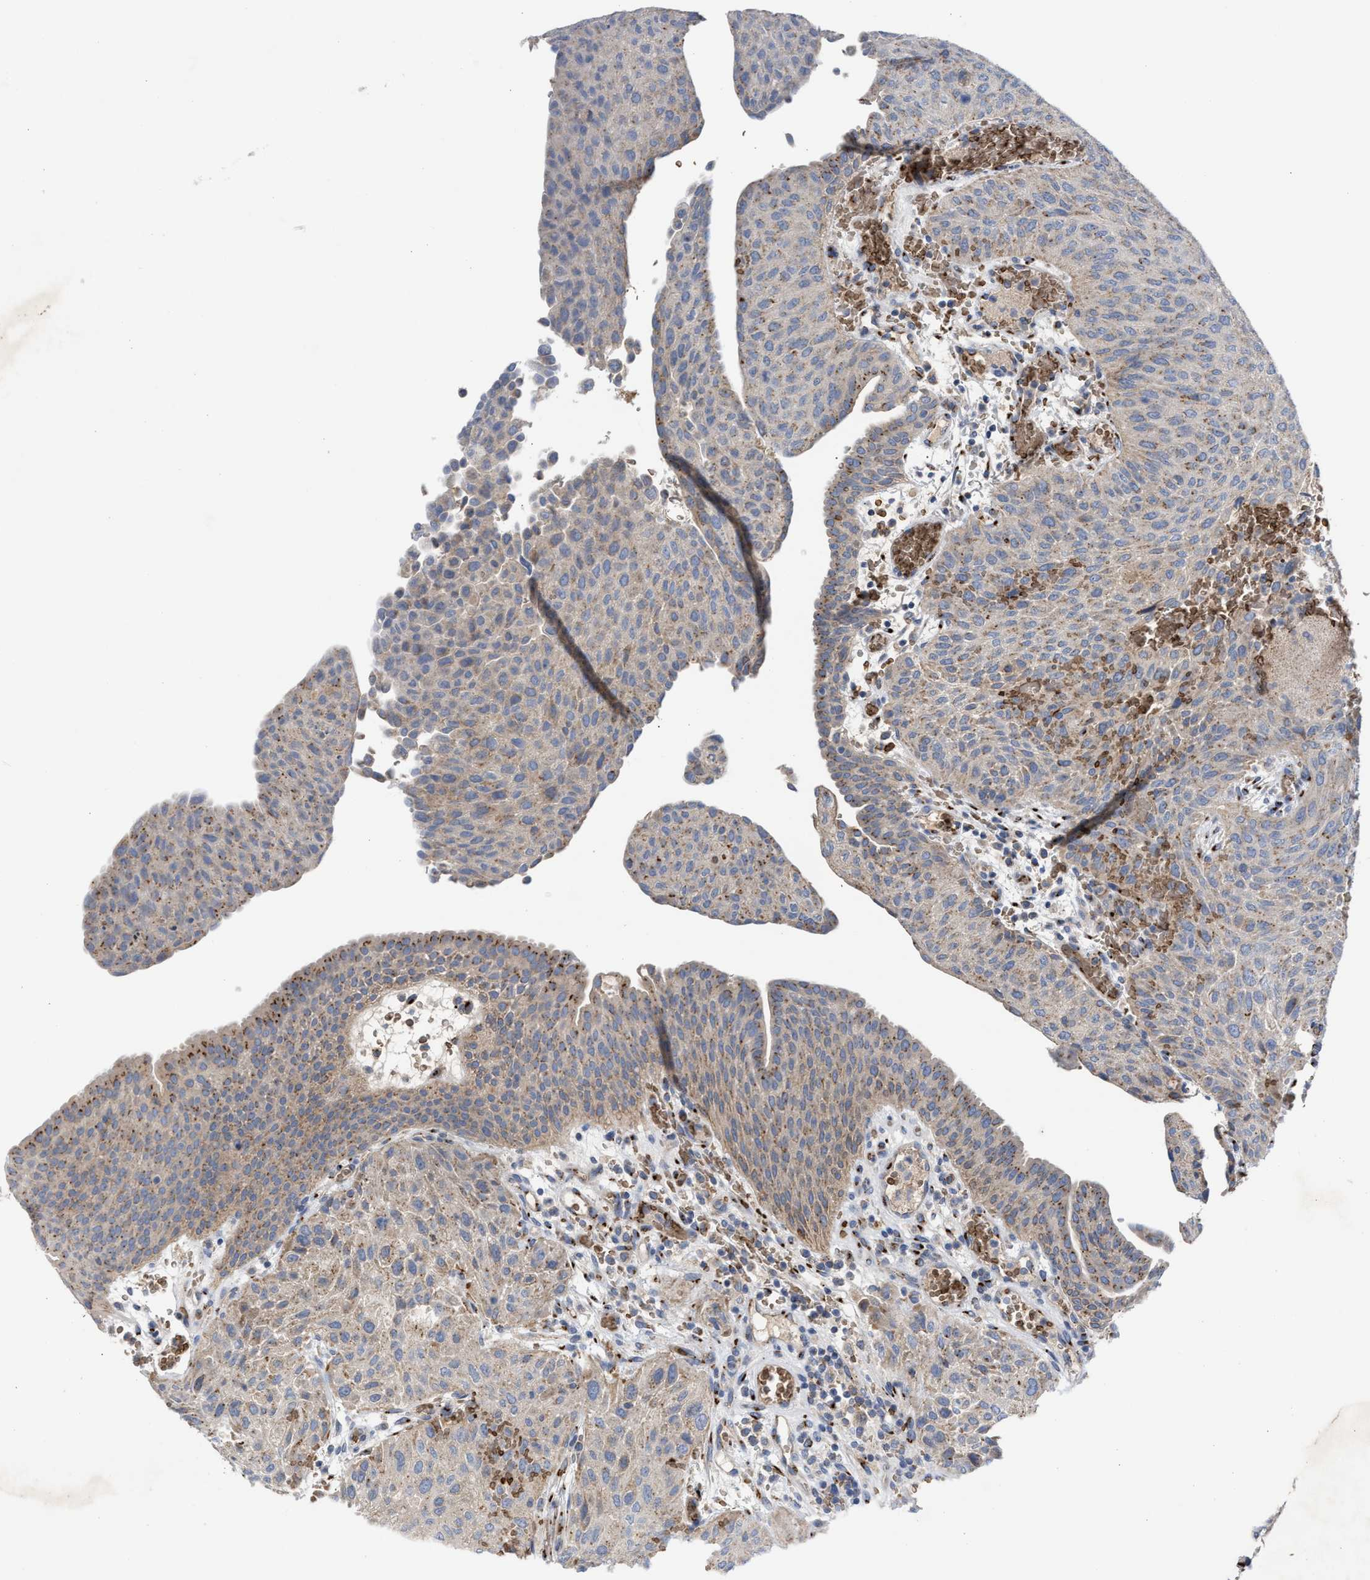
{"staining": {"intensity": "moderate", "quantity": "<25%", "location": "cytoplasmic/membranous"}, "tissue": "urothelial cancer", "cell_type": "Tumor cells", "image_type": "cancer", "snomed": [{"axis": "morphology", "description": "Urothelial carcinoma, Low grade"}, {"axis": "morphology", "description": "Urothelial carcinoma, High grade"}, {"axis": "topography", "description": "Urinary bladder"}], "caption": "A photomicrograph of human urothelial cancer stained for a protein shows moderate cytoplasmic/membranous brown staining in tumor cells. (DAB (3,3'-diaminobenzidine) = brown stain, brightfield microscopy at high magnification).", "gene": "CCL2", "patient": {"sex": "male", "age": 35}}